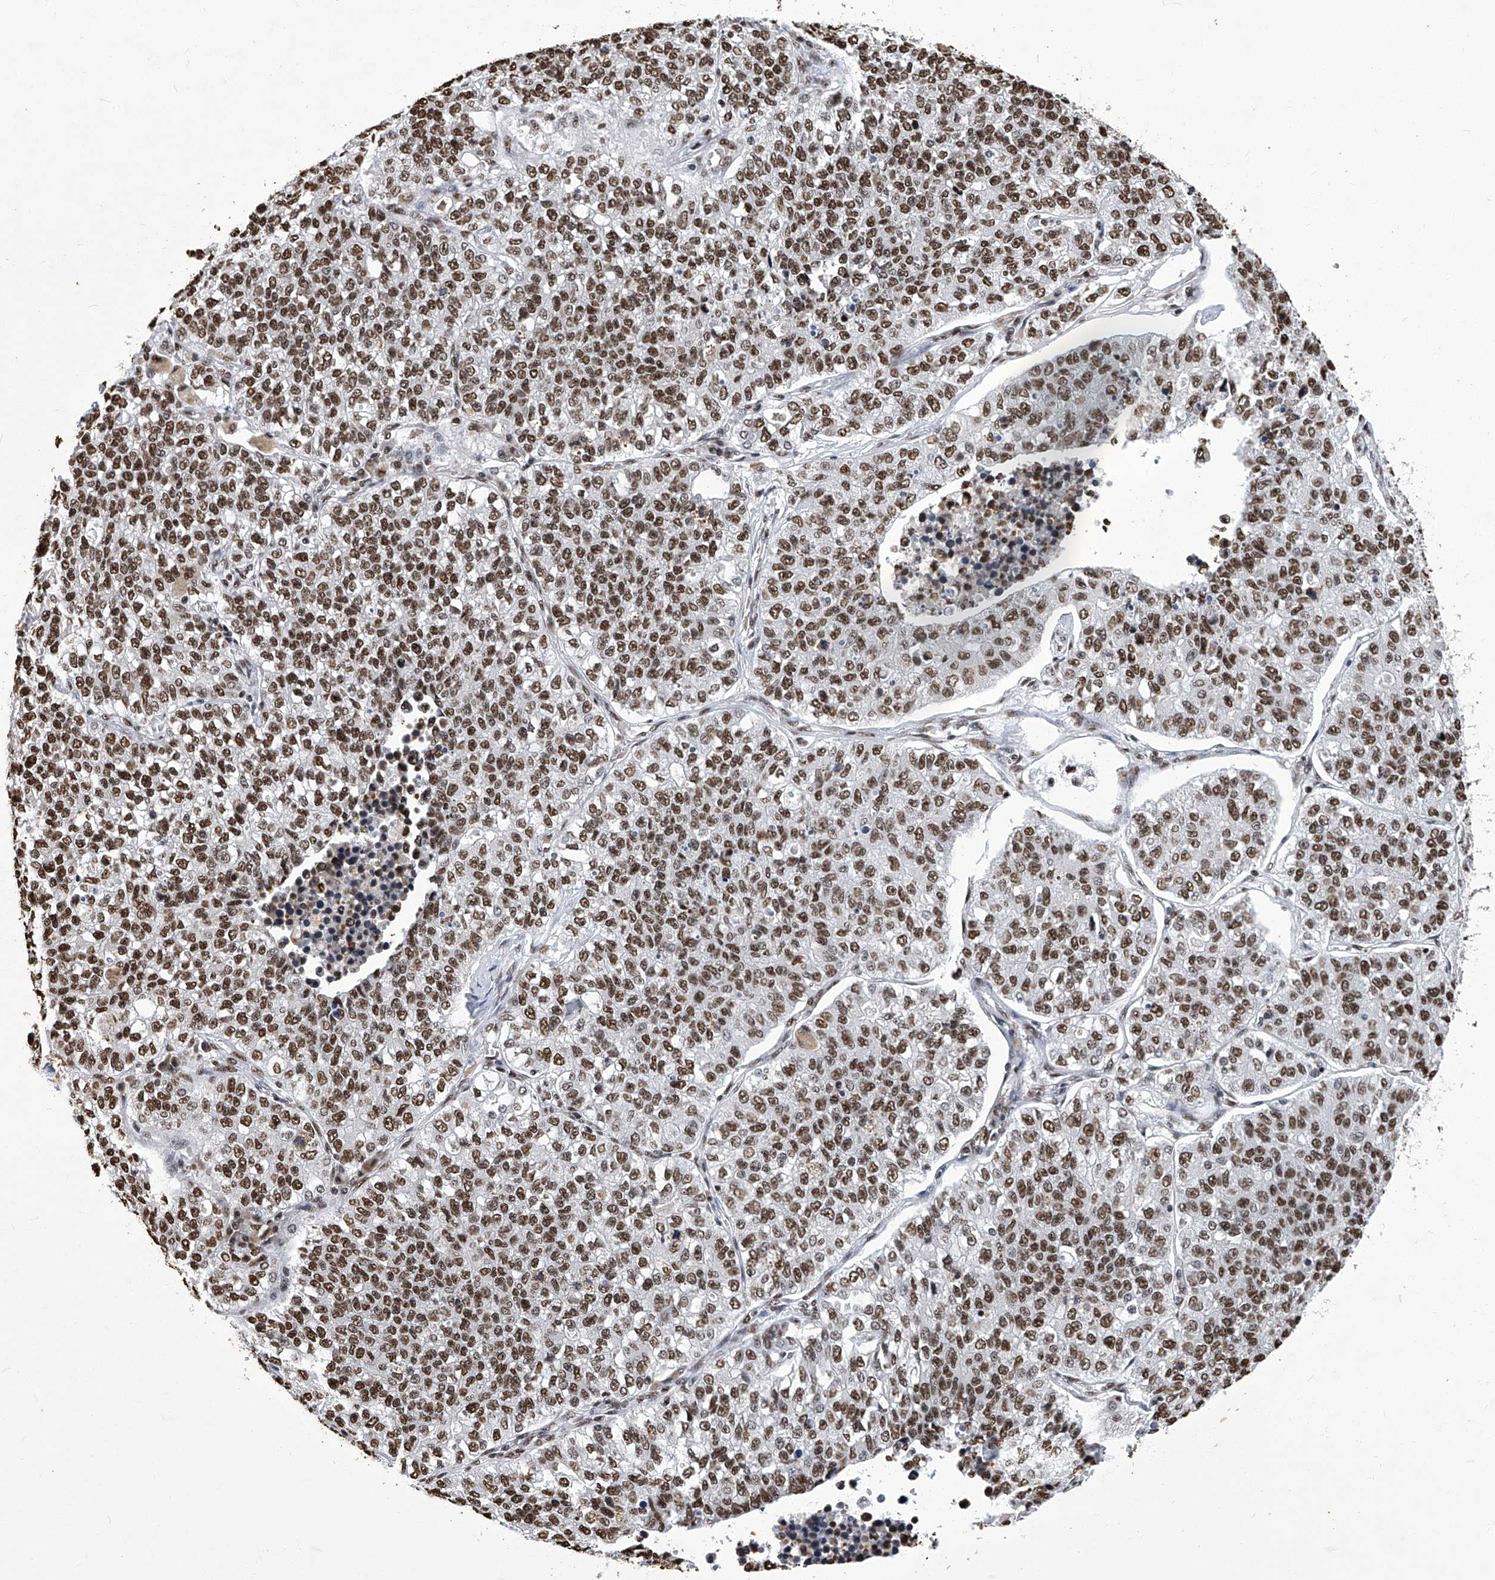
{"staining": {"intensity": "moderate", "quantity": ">75%", "location": "nuclear"}, "tissue": "lung cancer", "cell_type": "Tumor cells", "image_type": "cancer", "snomed": [{"axis": "morphology", "description": "Adenocarcinoma, NOS"}, {"axis": "topography", "description": "Lung"}], "caption": "This is an image of immunohistochemistry staining of lung cancer, which shows moderate expression in the nuclear of tumor cells.", "gene": "HBP1", "patient": {"sex": "male", "age": 49}}